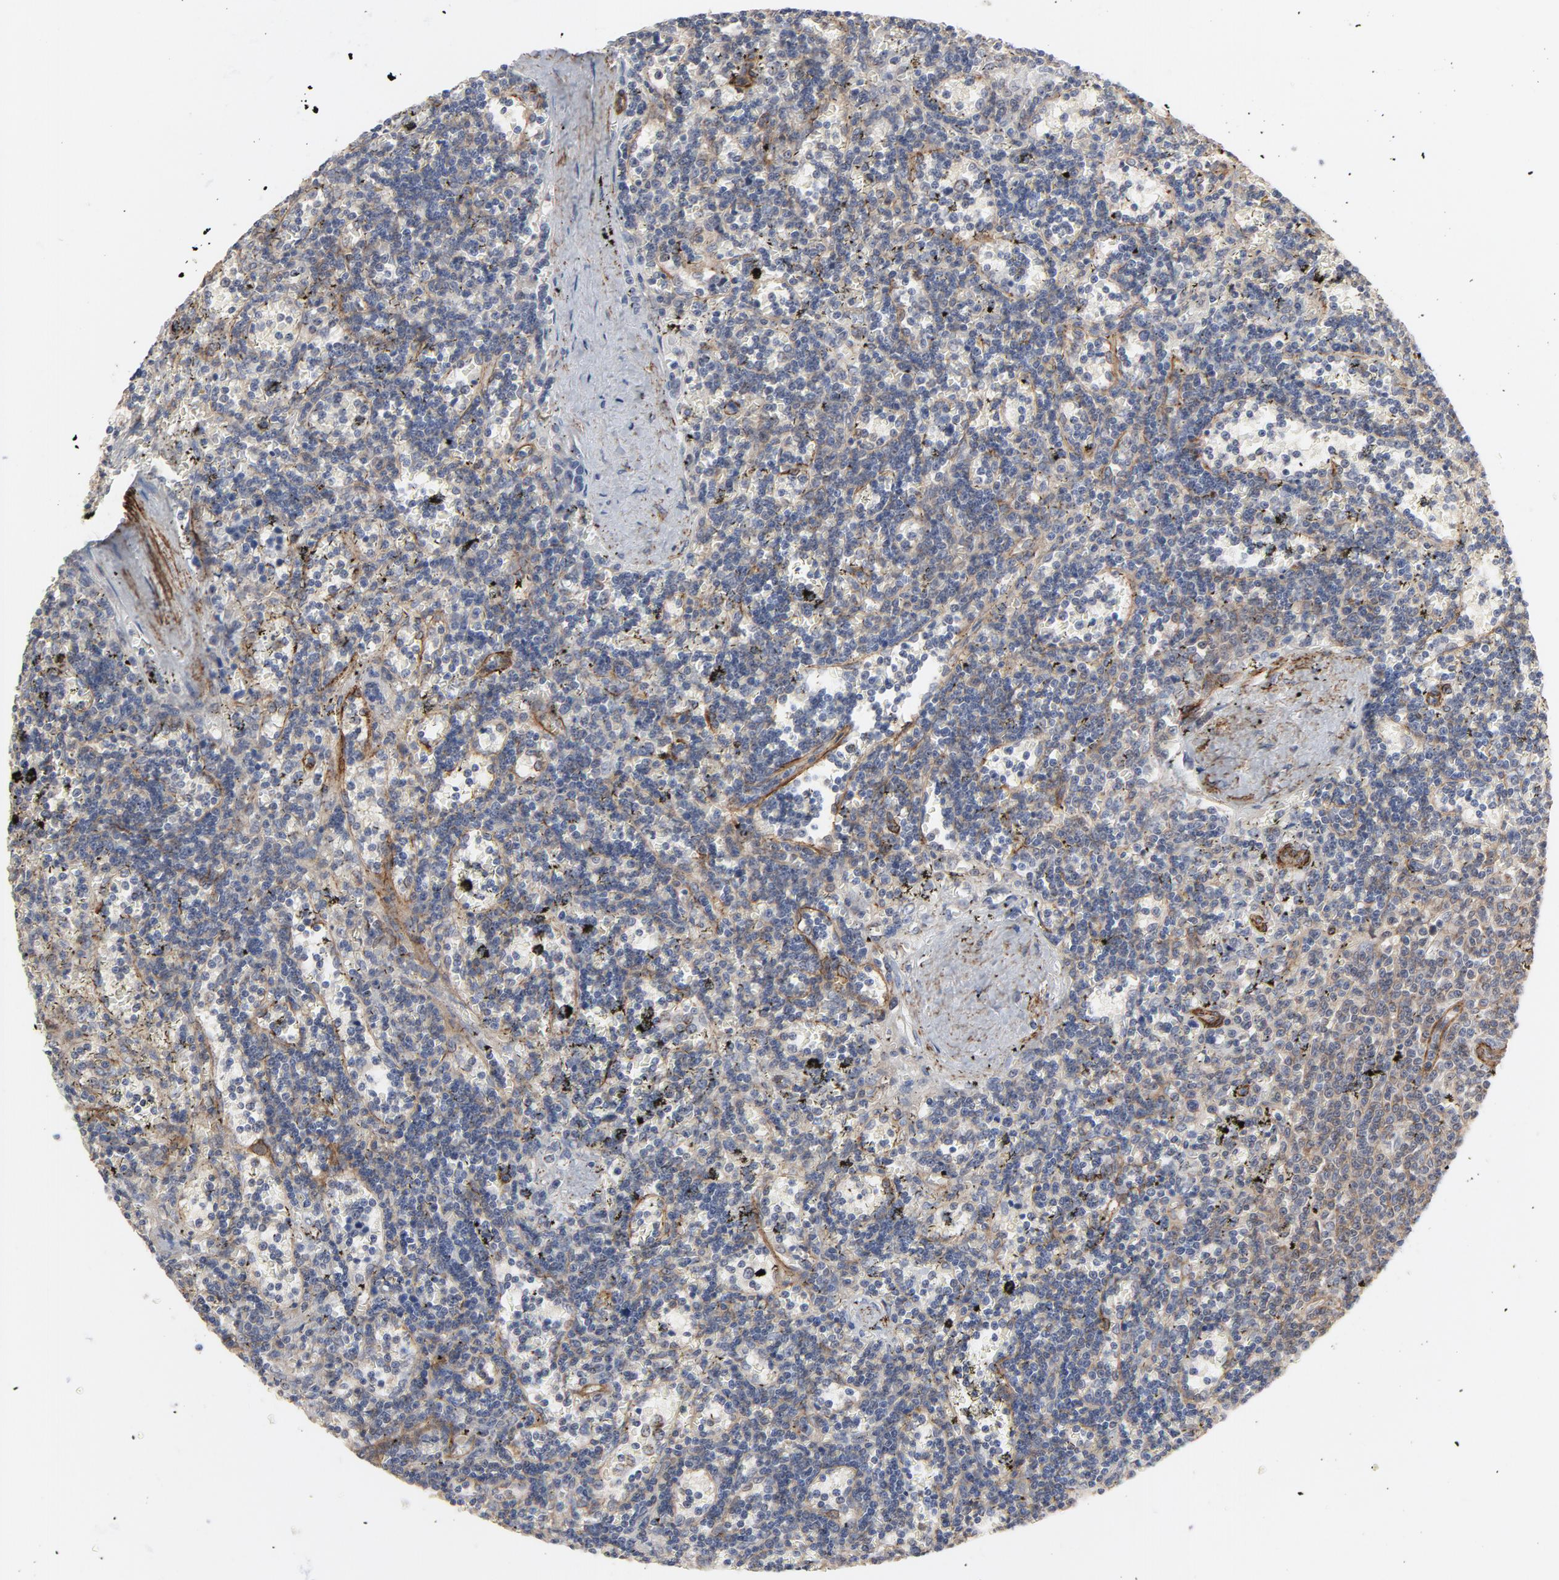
{"staining": {"intensity": "negative", "quantity": "none", "location": "none"}, "tissue": "lymphoma", "cell_type": "Tumor cells", "image_type": "cancer", "snomed": [{"axis": "morphology", "description": "Malignant lymphoma, non-Hodgkin's type, Low grade"}, {"axis": "topography", "description": "Spleen"}], "caption": "Immunohistochemical staining of human lymphoma demonstrates no significant expression in tumor cells. (DAB (3,3'-diaminobenzidine) immunohistochemistry with hematoxylin counter stain).", "gene": "GNG2", "patient": {"sex": "male", "age": 60}}